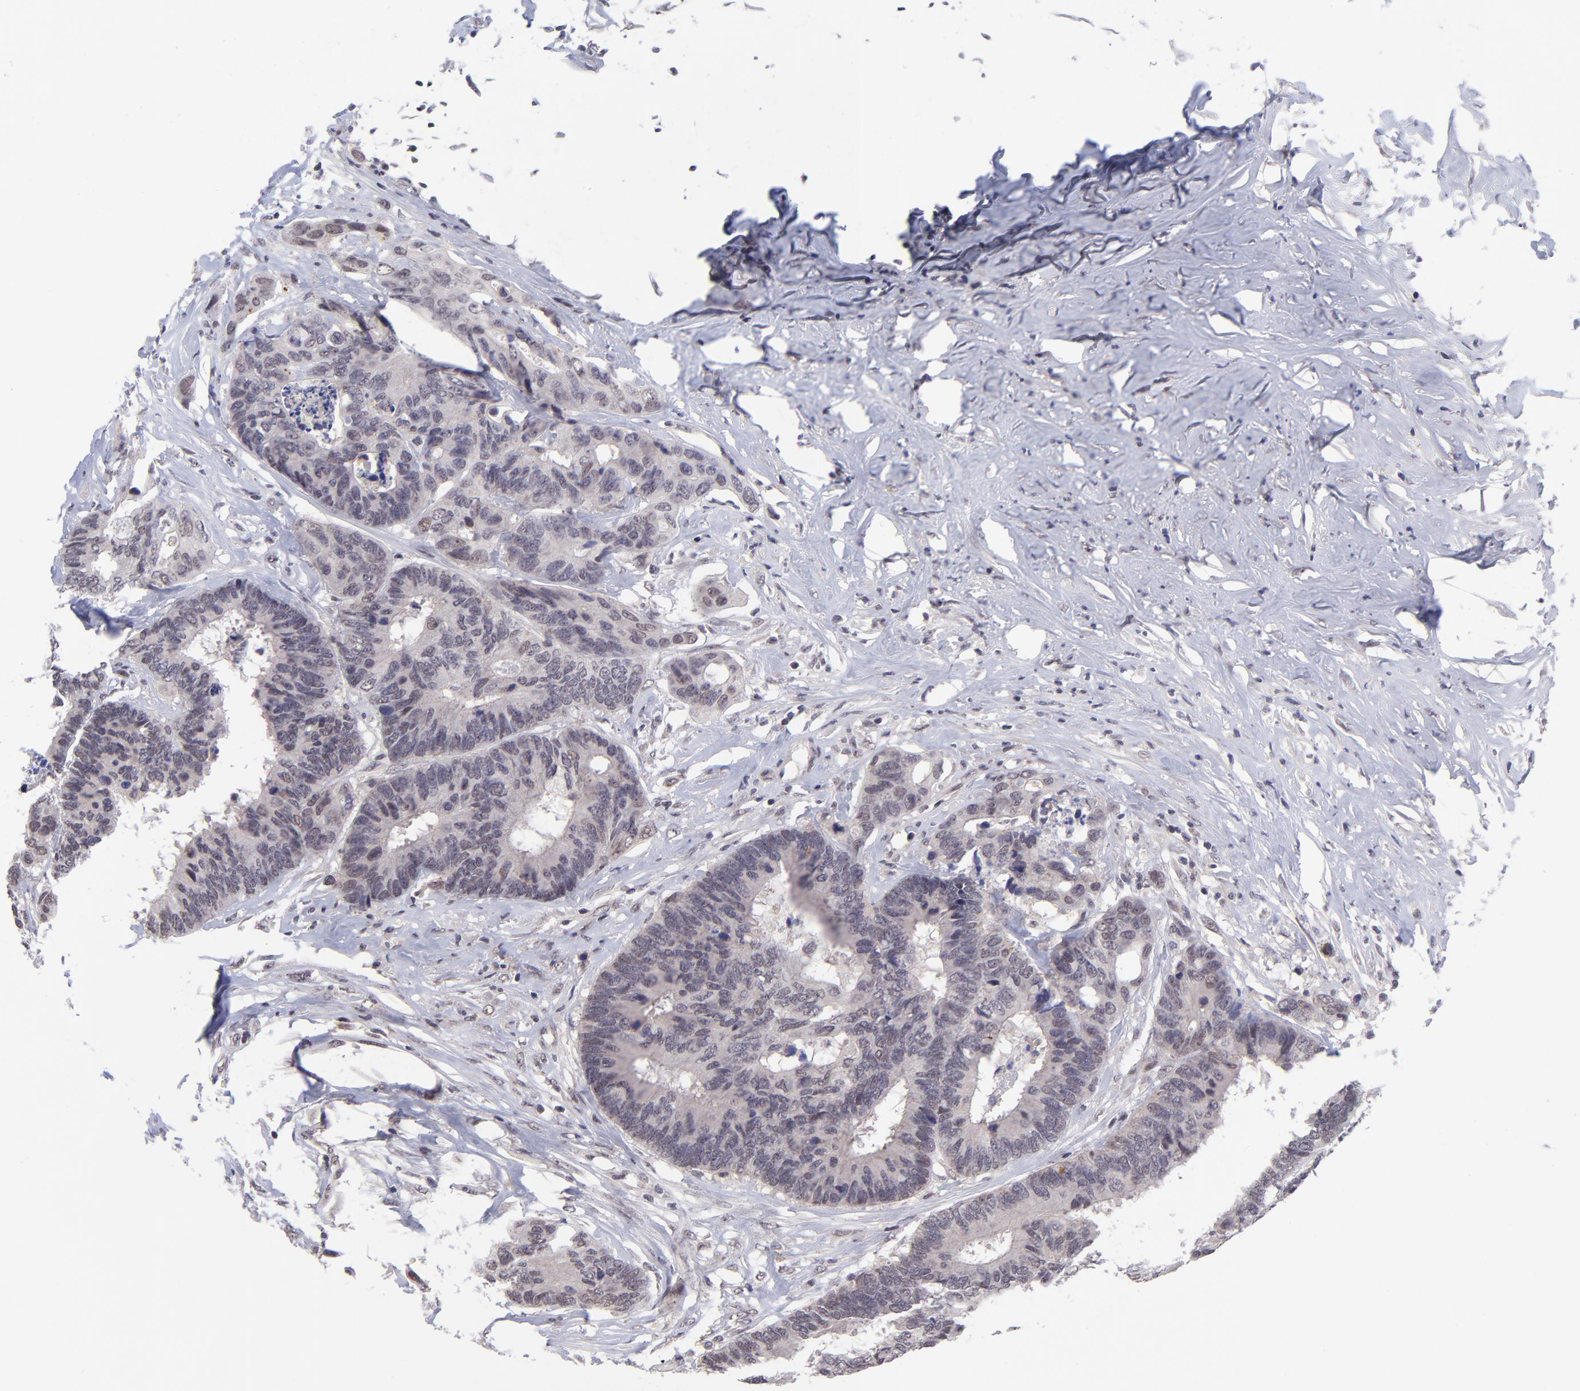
{"staining": {"intensity": "weak", "quantity": "<25%", "location": "nuclear"}, "tissue": "colorectal cancer", "cell_type": "Tumor cells", "image_type": "cancer", "snomed": [{"axis": "morphology", "description": "Adenocarcinoma, NOS"}, {"axis": "topography", "description": "Rectum"}], "caption": "DAB (3,3'-diaminobenzidine) immunohistochemical staining of human colorectal cancer (adenocarcinoma) displays no significant positivity in tumor cells.", "gene": "SOX6", "patient": {"sex": "male", "age": 76}}